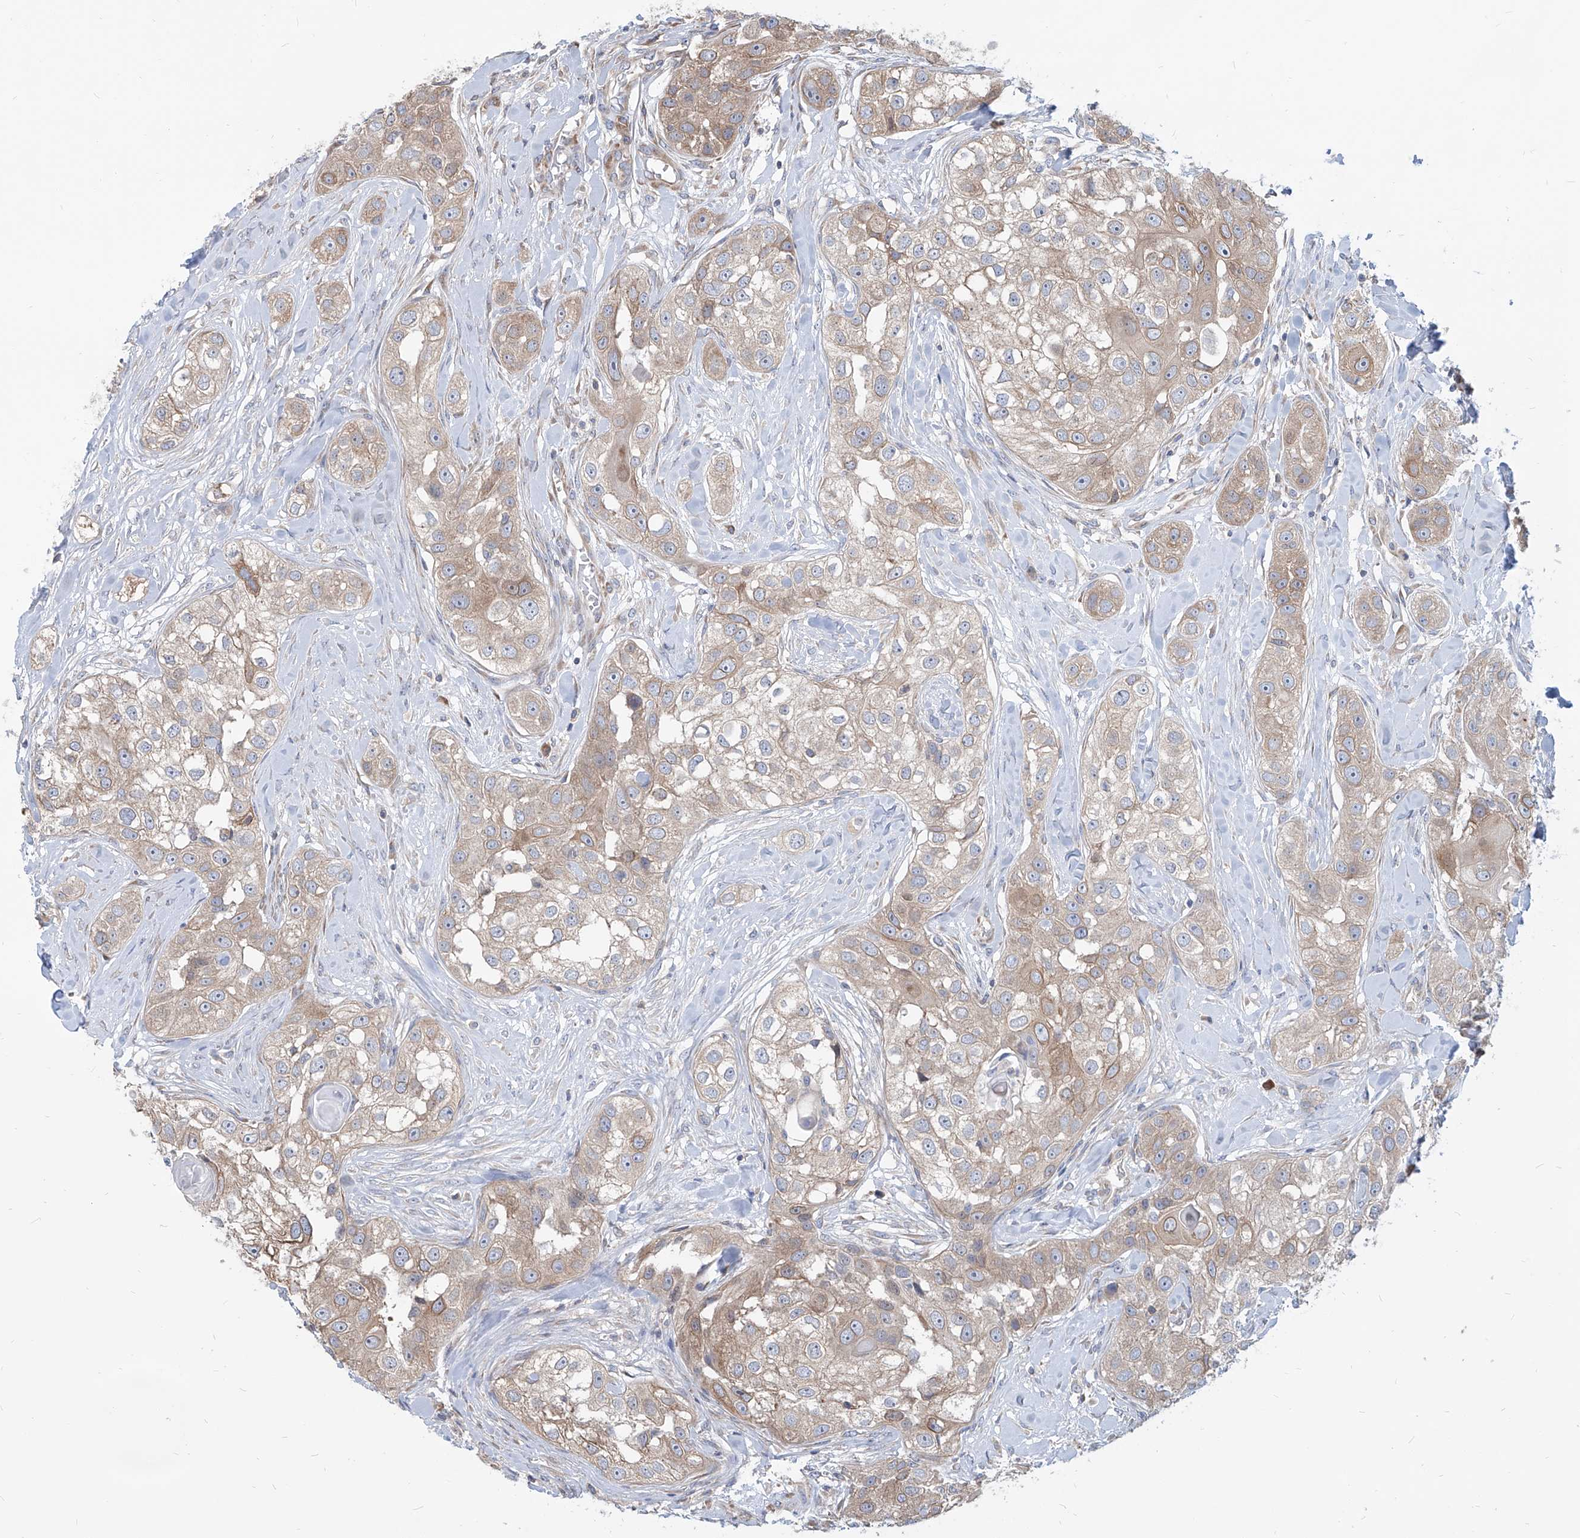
{"staining": {"intensity": "weak", "quantity": "25%-75%", "location": "cytoplasmic/membranous"}, "tissue": "head and neck cancer", "cell_type": "Tumor cells", "image_type": "cancer", "snomed": [{"axis": "morphology", "description": "Normal tissue, NOS"}, {"axis": "morphology", "description": "Squamous cell carcinoma, NOS"}, {"axis": "topography", "description": "Skeletal muscle"}, {"axis": "topography", "description": "Head-Neck"}], "caption": "Immunohistochemical staining of human head and neck cancer displays low levels of weak cytoplasmic/membranous staining in about 25%-75% of tumor cells.", "gene": "FAM83B", "patient": {"sex": "male", "age": 51}}